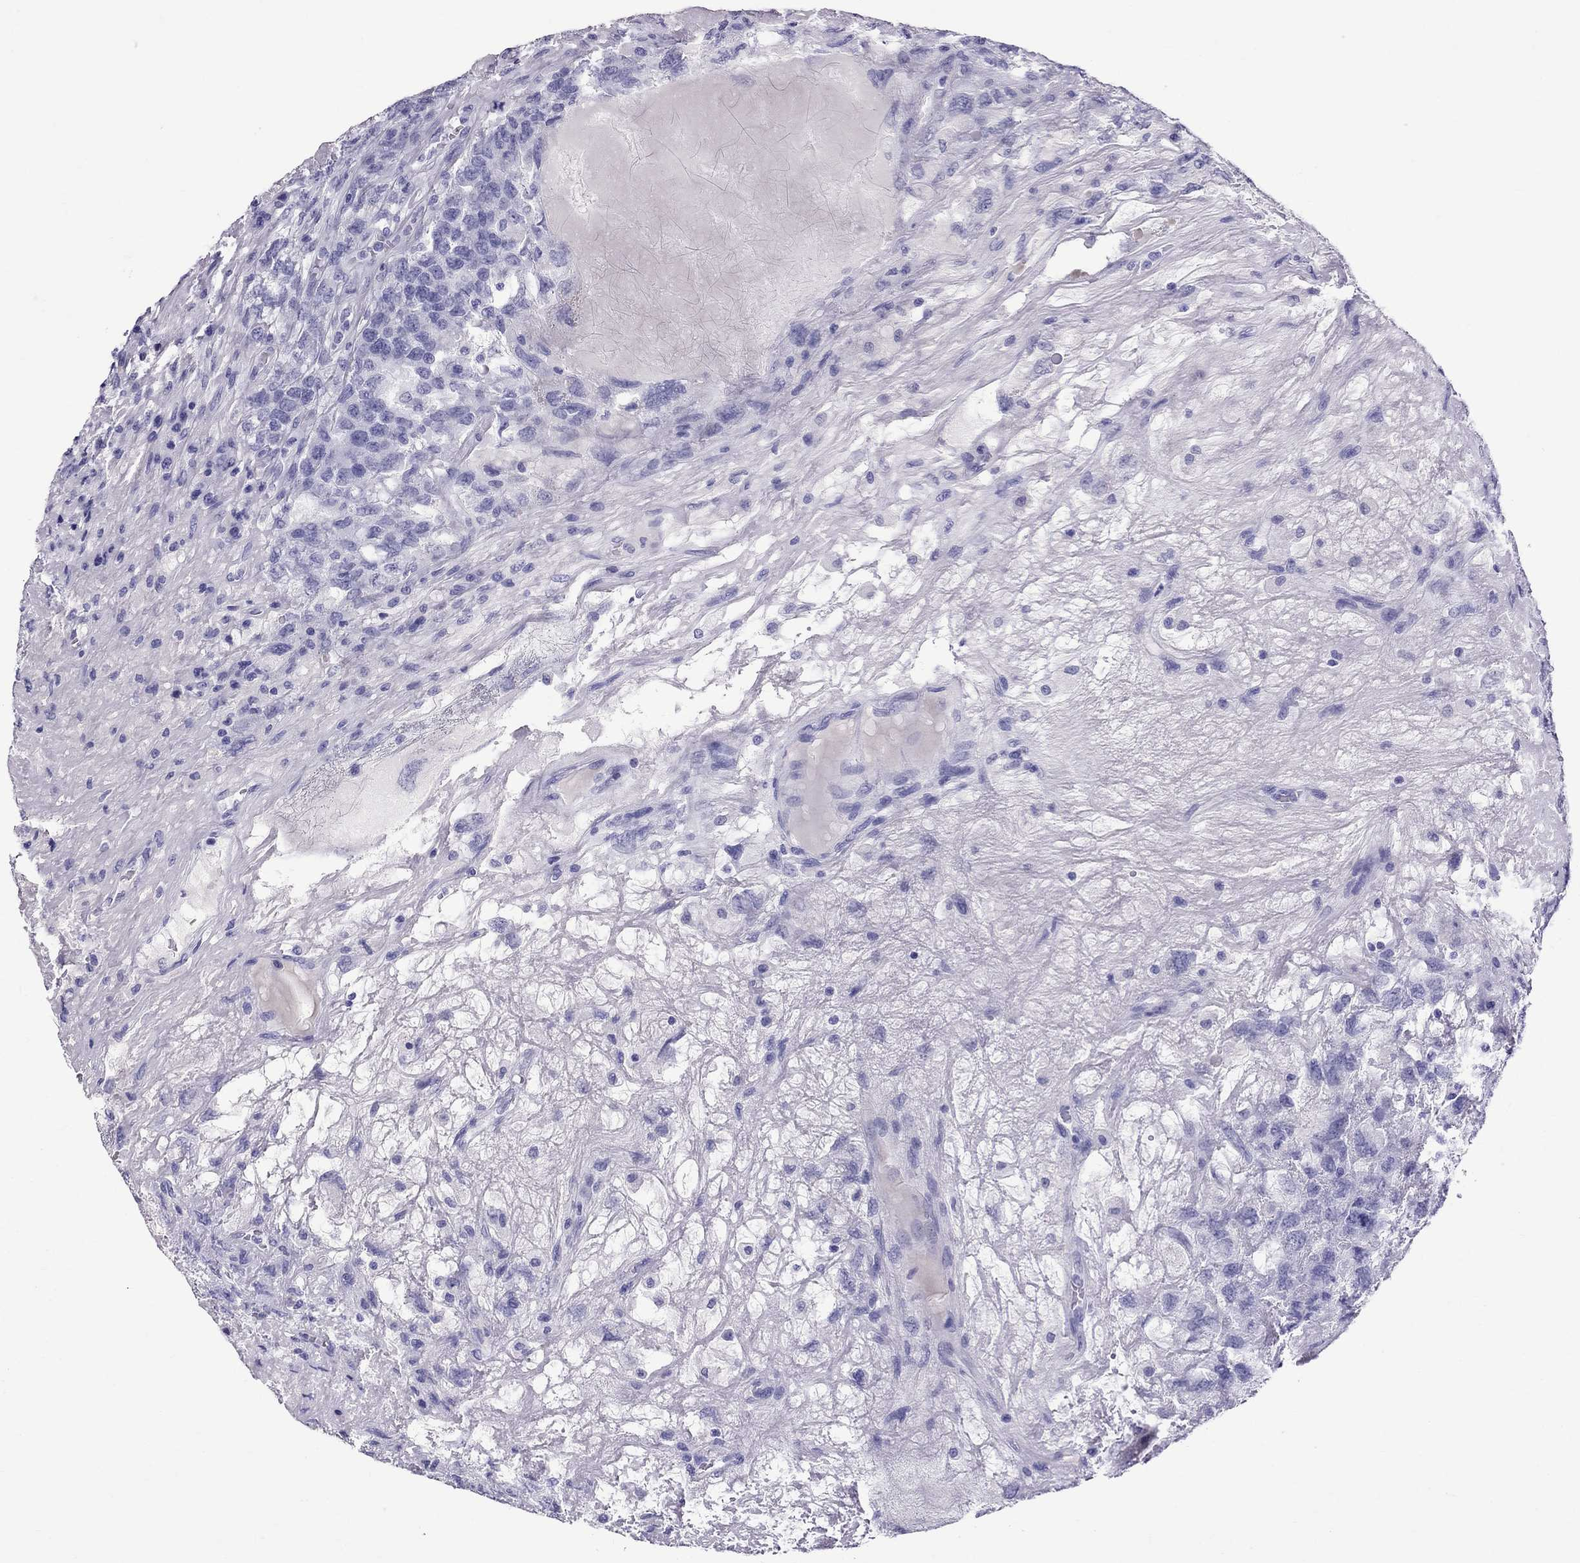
{"staining": {"intensity": "negative", "quantity": "none", "location": "none"}, "tissue": "testis cancer", "cell_type": "Tumor cells", "image_type": "cancer", "snomed": [{"axis": "morphology", "description": "Seminoma, NOS"}, {"axis": "topography", "description": "Testis"}], "caption": "DAB immunohistochemical staining of testis seminoma displays no significant expression in tumor cells. (DAB immunohistochemistry, high magnification).", "gene": "SCART1", "patient": {"sex": "male", "age": 52}}